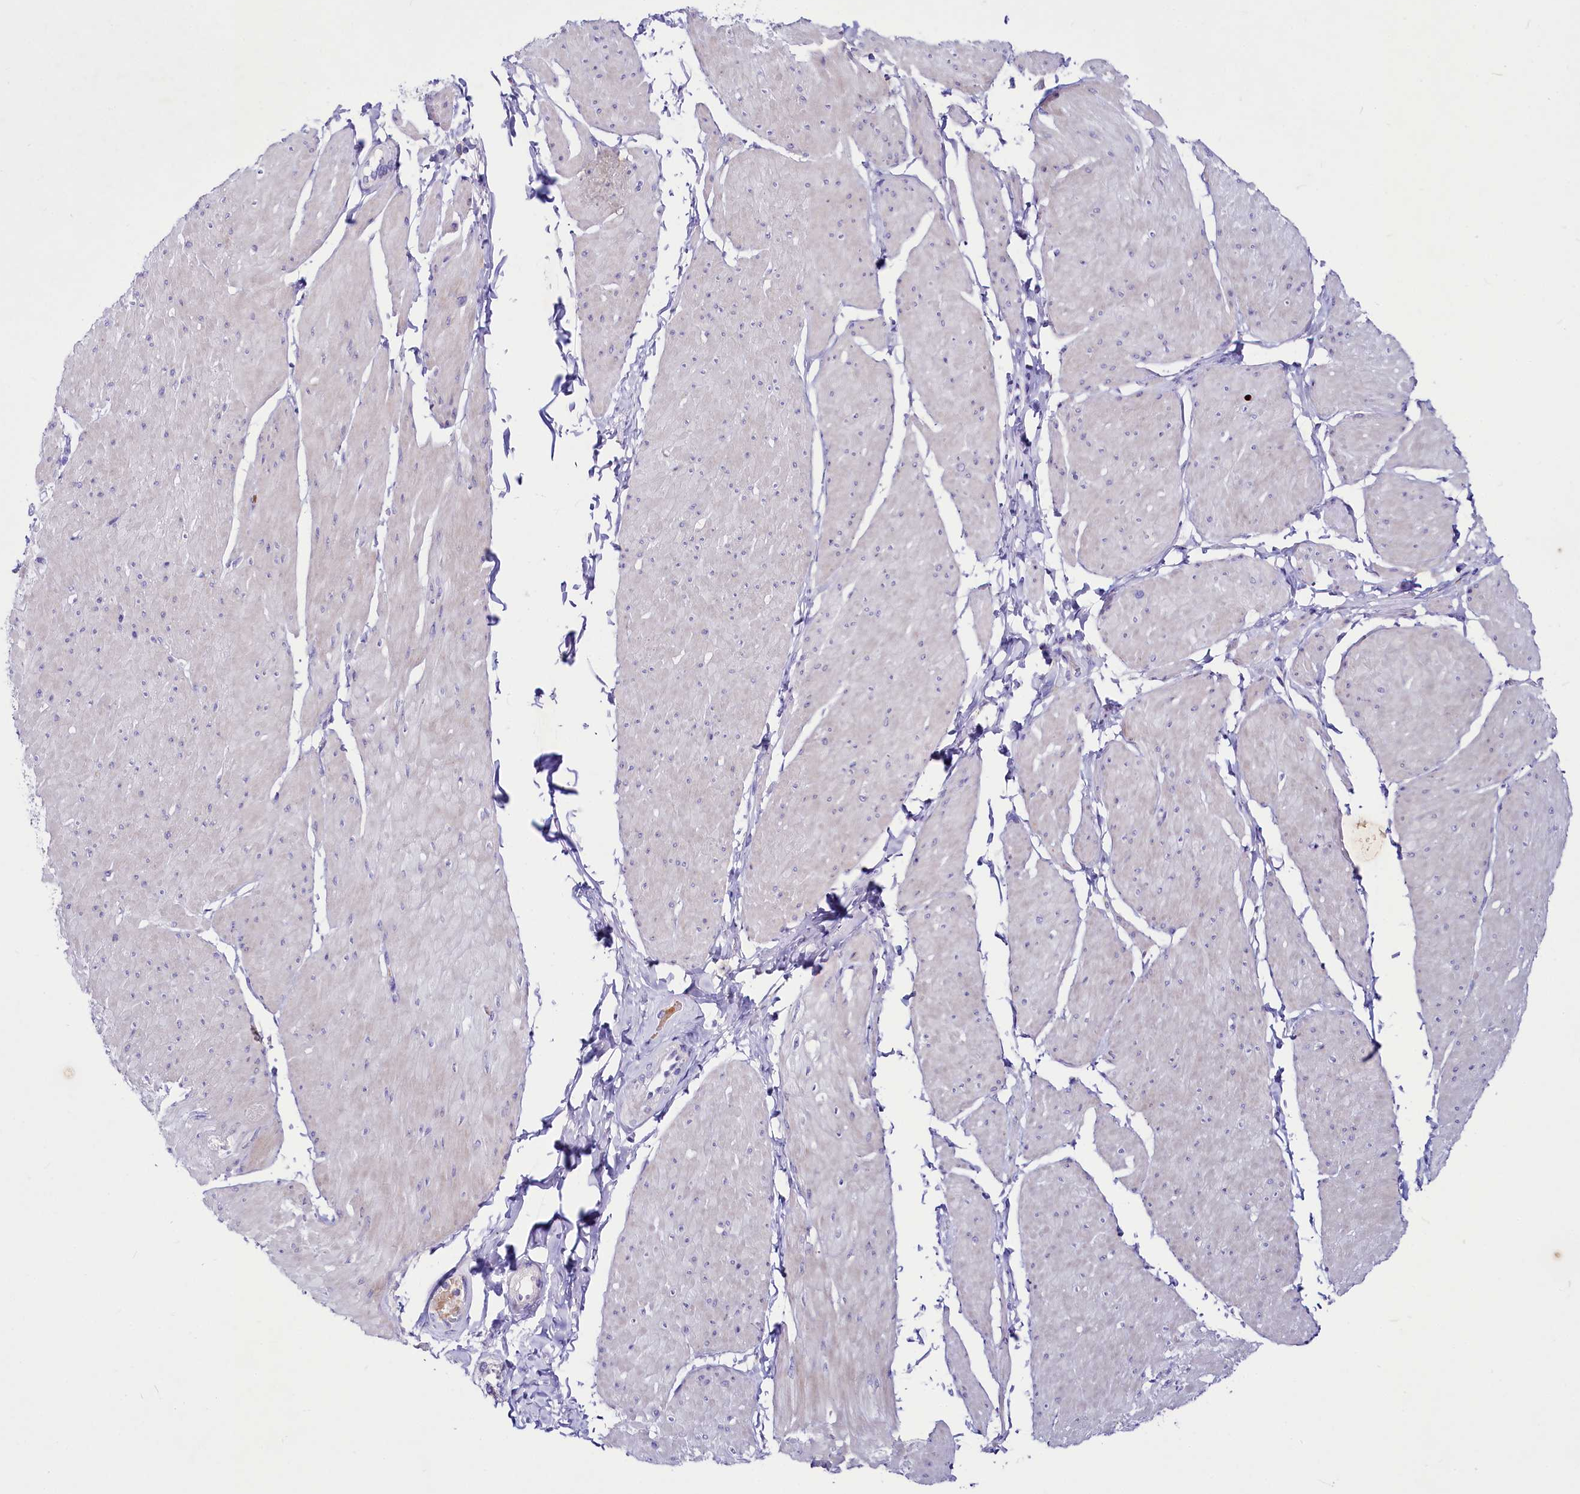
{"staining": {"intensity": "negative", "quantity": "none", "location": "none"}, "tissue": "smooth muscle", "cell_type": "Smooth muscle cells", "image_type": "normal", "snomed": [{"axis": "morphology", "description": "Urothelial carcinoma, High grade"}, {"axis": "topography", "description": "Urinary bladder"}], "caption": "This is a micrograph of IHC staining of unremarkable smooth muscle, which shows no positivity in smooth muscle cells. (IHC, brightfield microscopy, high magnification).", "gene": "ABHD5", "patient": {"sex": "male", "age": 46}}